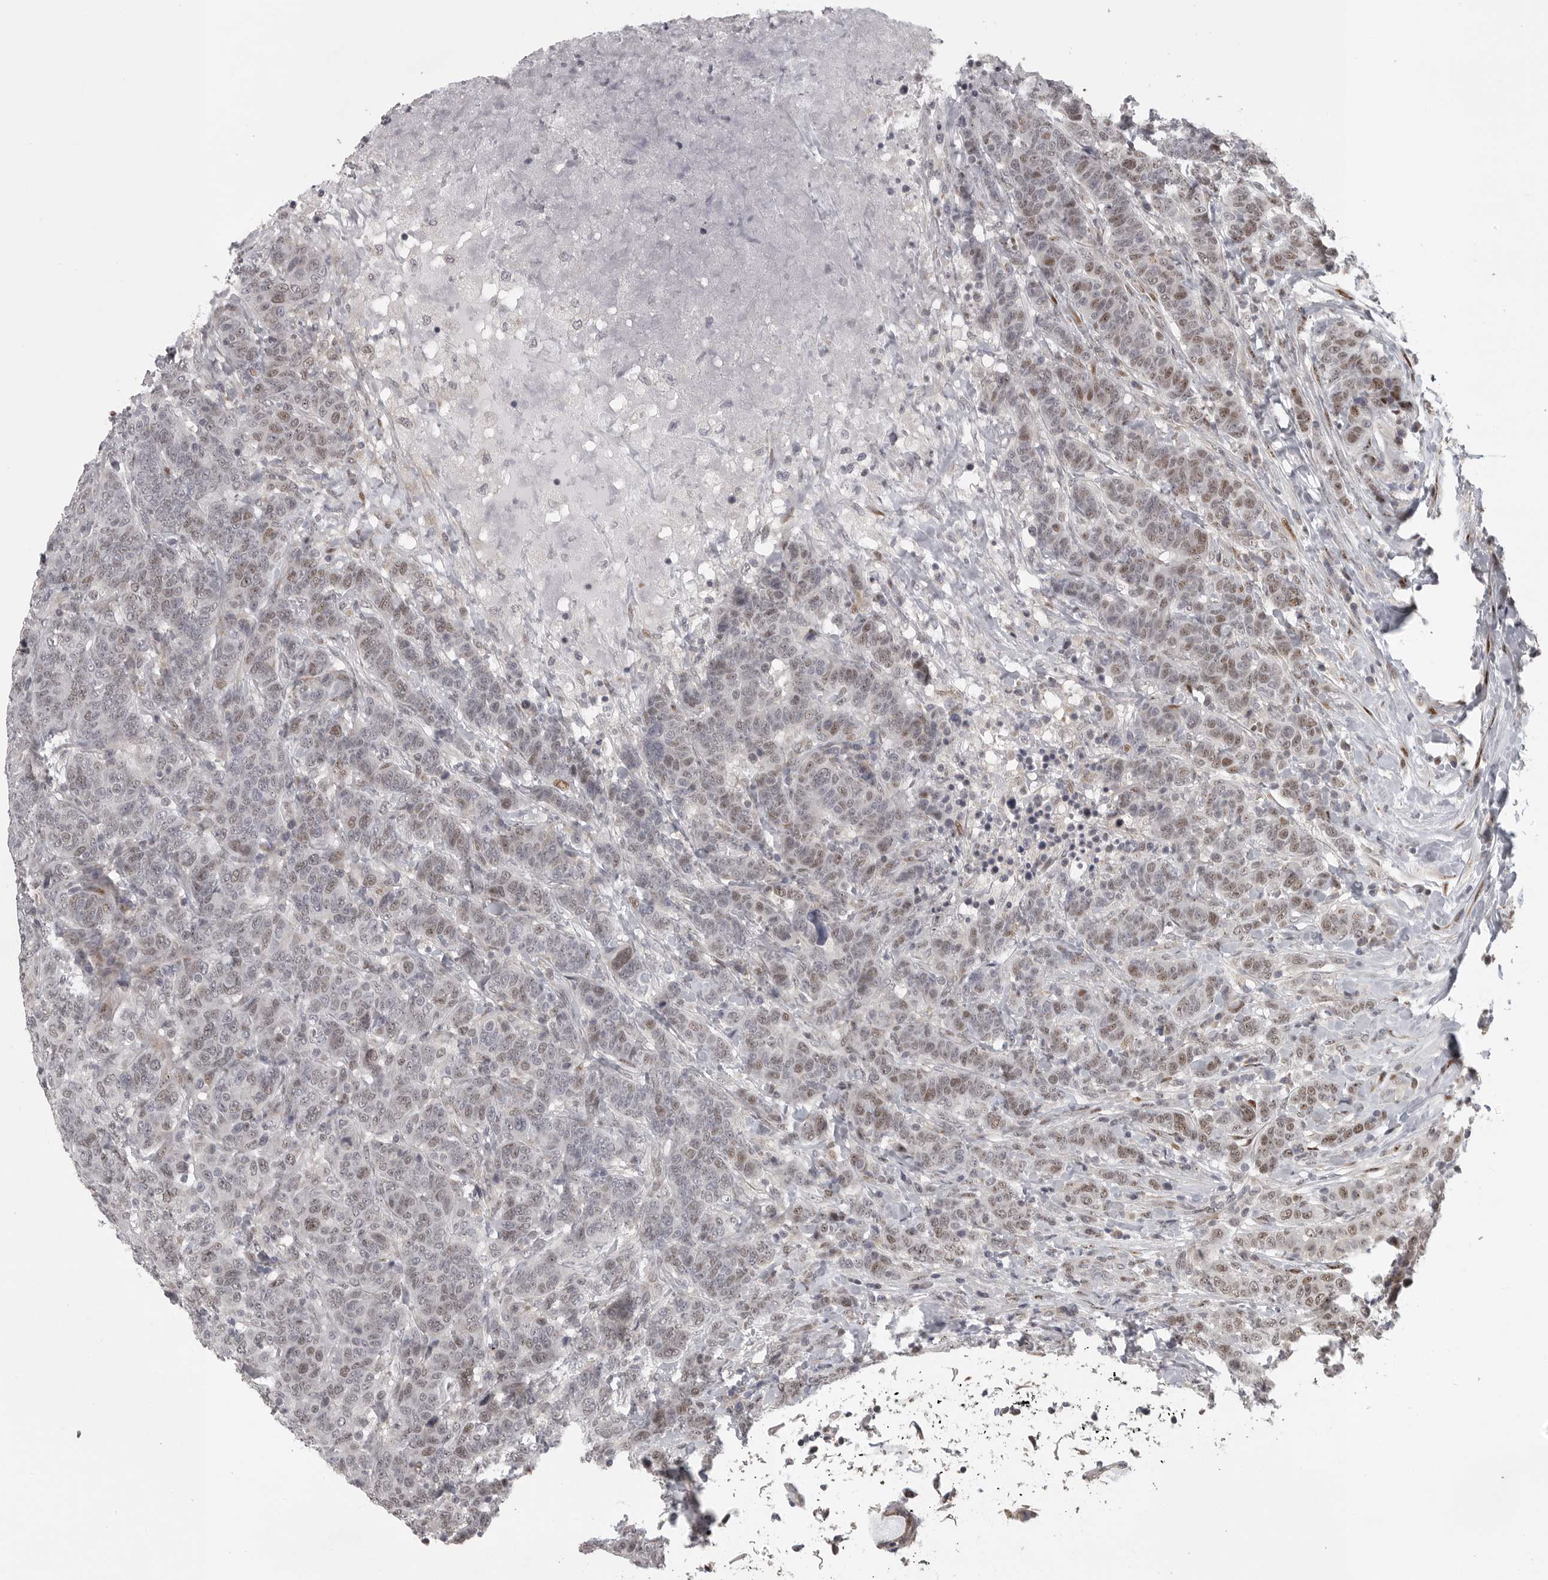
{"staining": {"intensity": "weak", "quantity": "25%-75%", "location": "nuclear"}, "tissue": "breast cancer", "cell_type": "Tumor cells", "image_type": "cancer", "snomed": [{"axis": "morphology", "description": "Duct carcinoma"}, {"axis": "topography", "description": "Breast"}], "caption": "Weak nuclear expression is present in approximately 25%-75% of tumor cells in breast cancer. The protein of interest is shown in brown color, while the nuclei are stained blue.", "gene": "POLE2", "patient": {"sex": "female", "age": 37}}